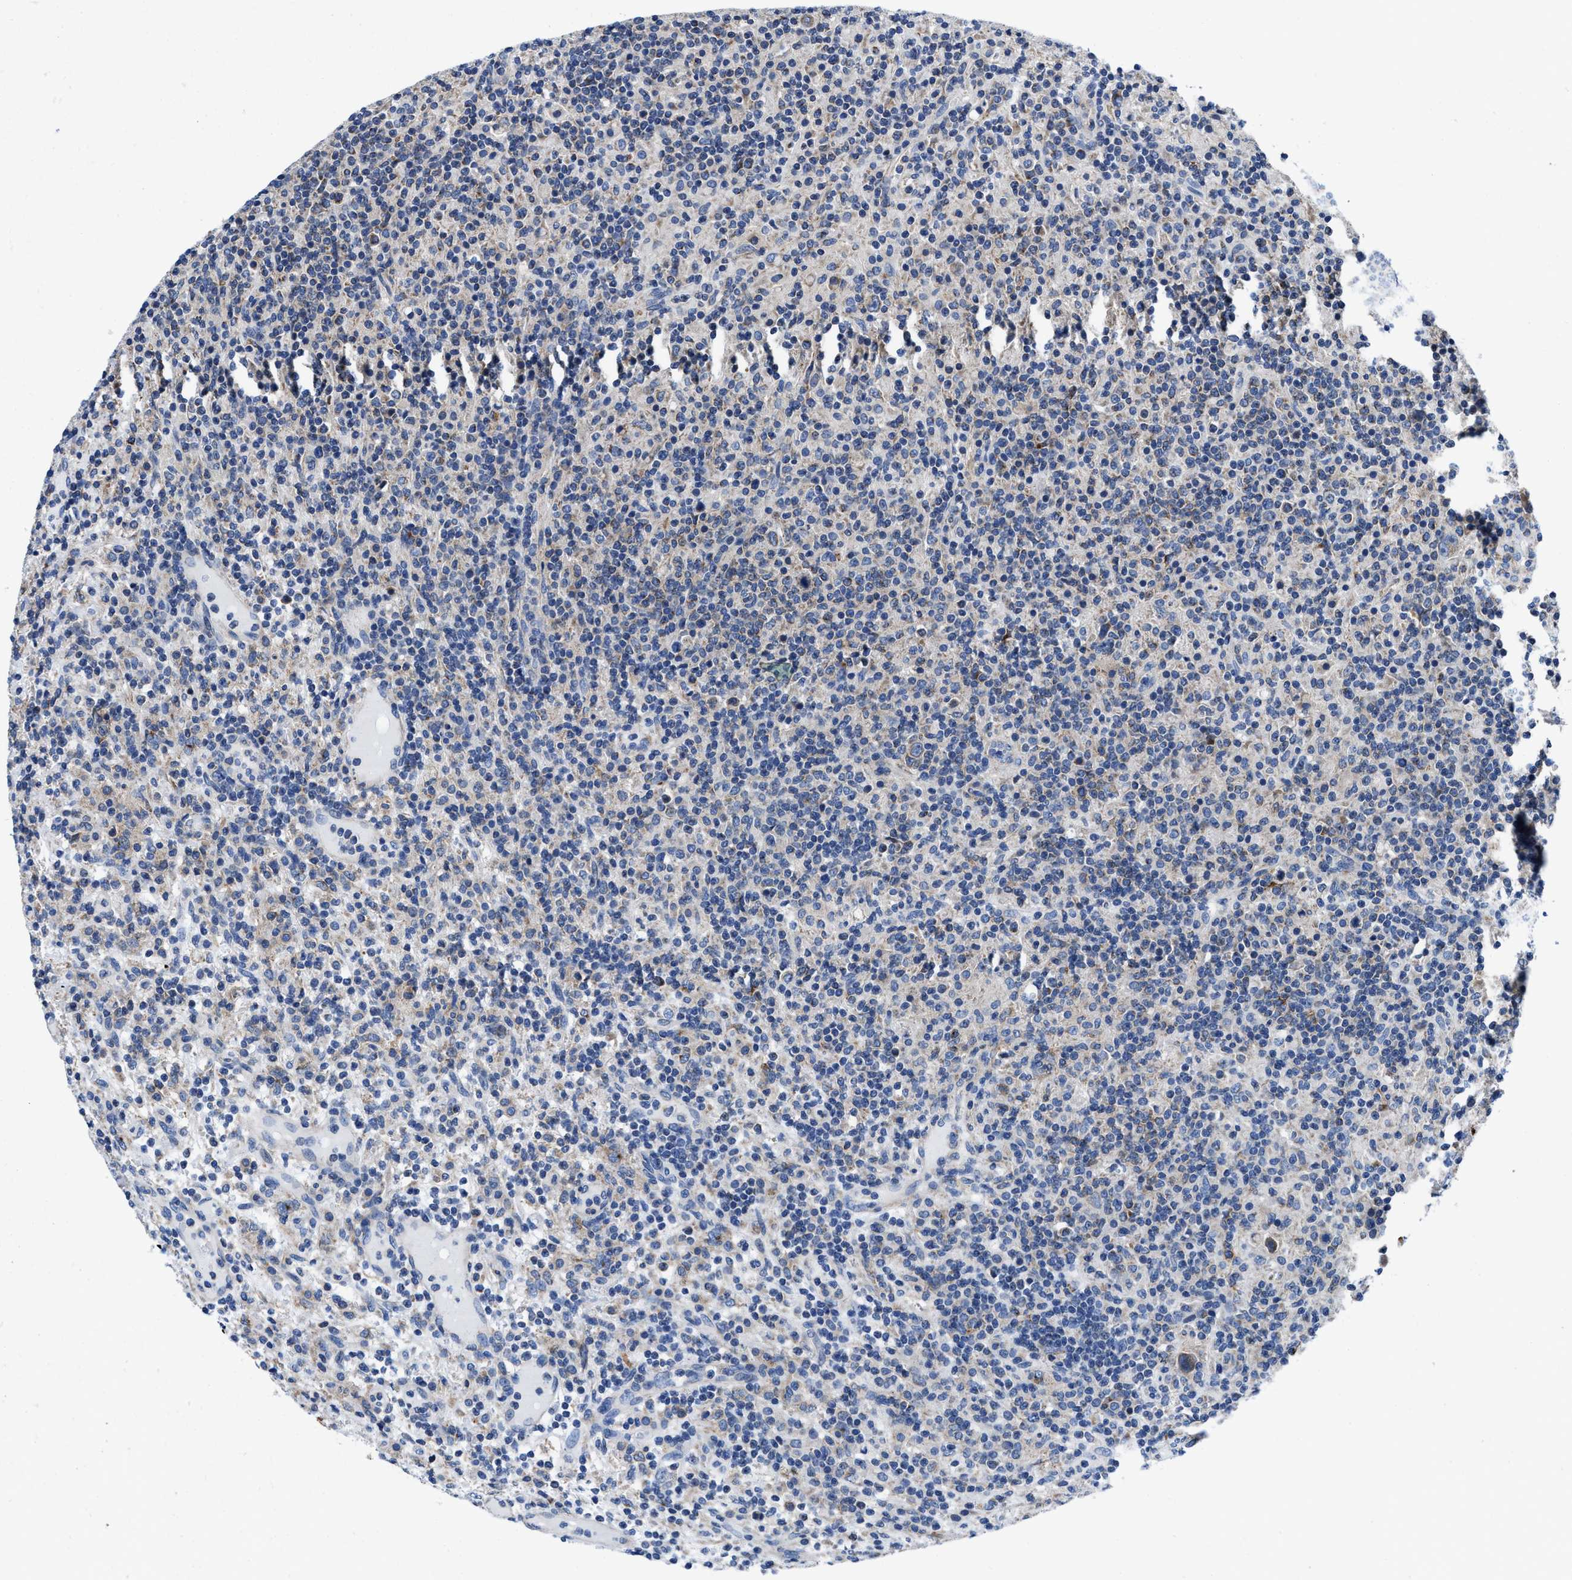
{"staining": {"intensity": "weak", "quantity": "<25%", "location": "cytoplasmic/membranous"}, "tissue": "lymphoma", "cell_type": "Tumor cells", "image_type": "cancer", "snomed": [{"axis": "morphology", "description": "Hodgkin's disease, NOS"}, {"axis": "topography", "description": "Lymph node"}], "caption": "DAB (3,3'-diaminobenzidine) immunohistochemical staining of human lymphoma exhibits no significant expression in tumor cells.", "gene": "TMEM30A", "patient": {"sex": "male", "age": 70}}